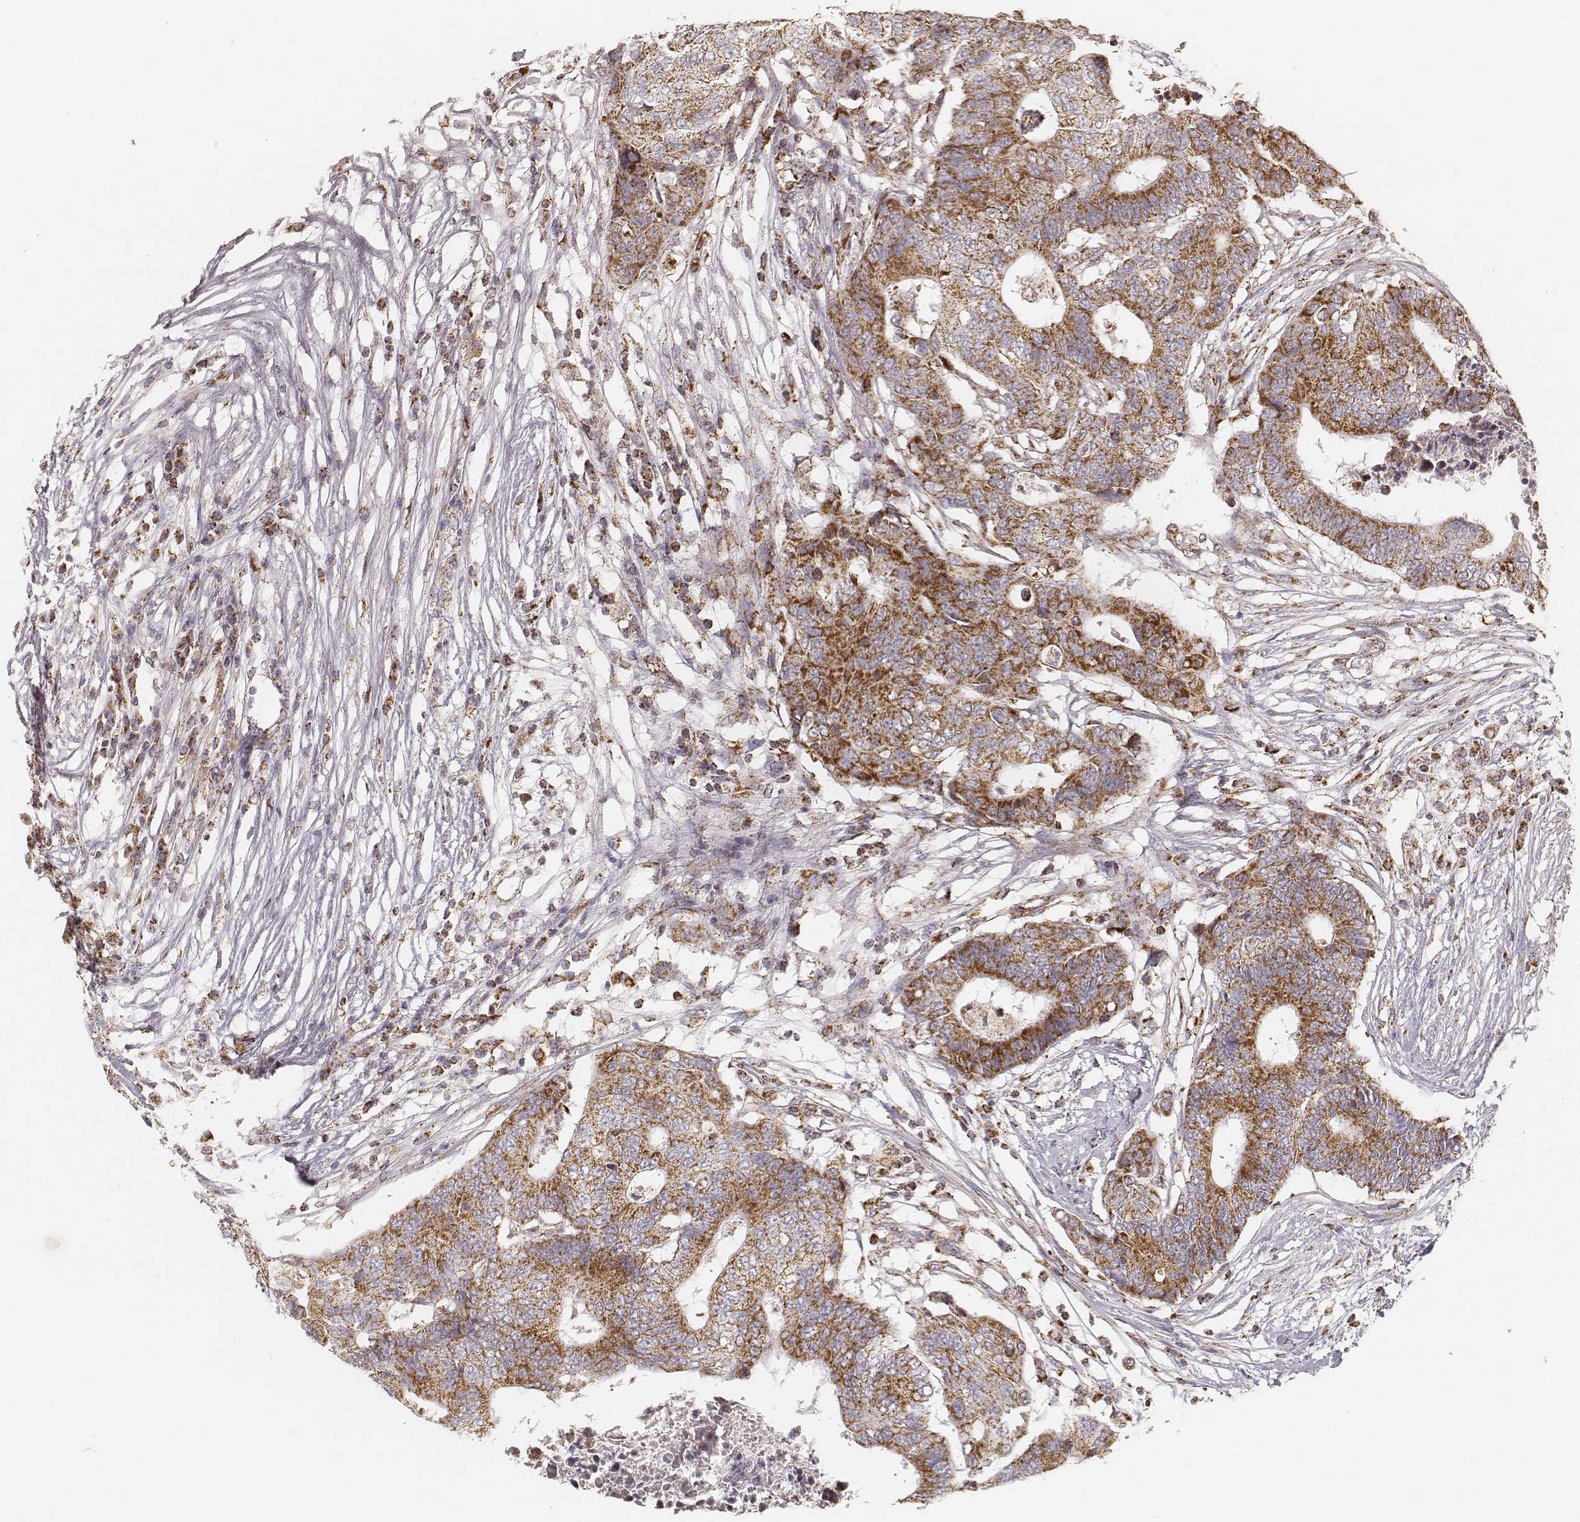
{"staining": {"intensity": "moderate", "quantity": ">75%", "location": "cytoplasmic/membranous"}, "tissue": "colorectal cancer", "cell_type": "Tumor cells", "image_type": "cancer", "snomed": [{"axis": "morphology", "description": "Adenocarcinoma, NOS"}, {"axis": "topography", "description": "Colon"}], "caption": "The immunohistochemical stain labels moderate cytoplasmic/membranous staining in tumor cells of colorectal adenocarcinoma tissue. The protein of interest is stained brown, and the nuclei are stained in blue (DAB IHC with brightfield microscopy, high magnification).", "gene": "CS", "patient": {"sex": "female", "age": 48}}